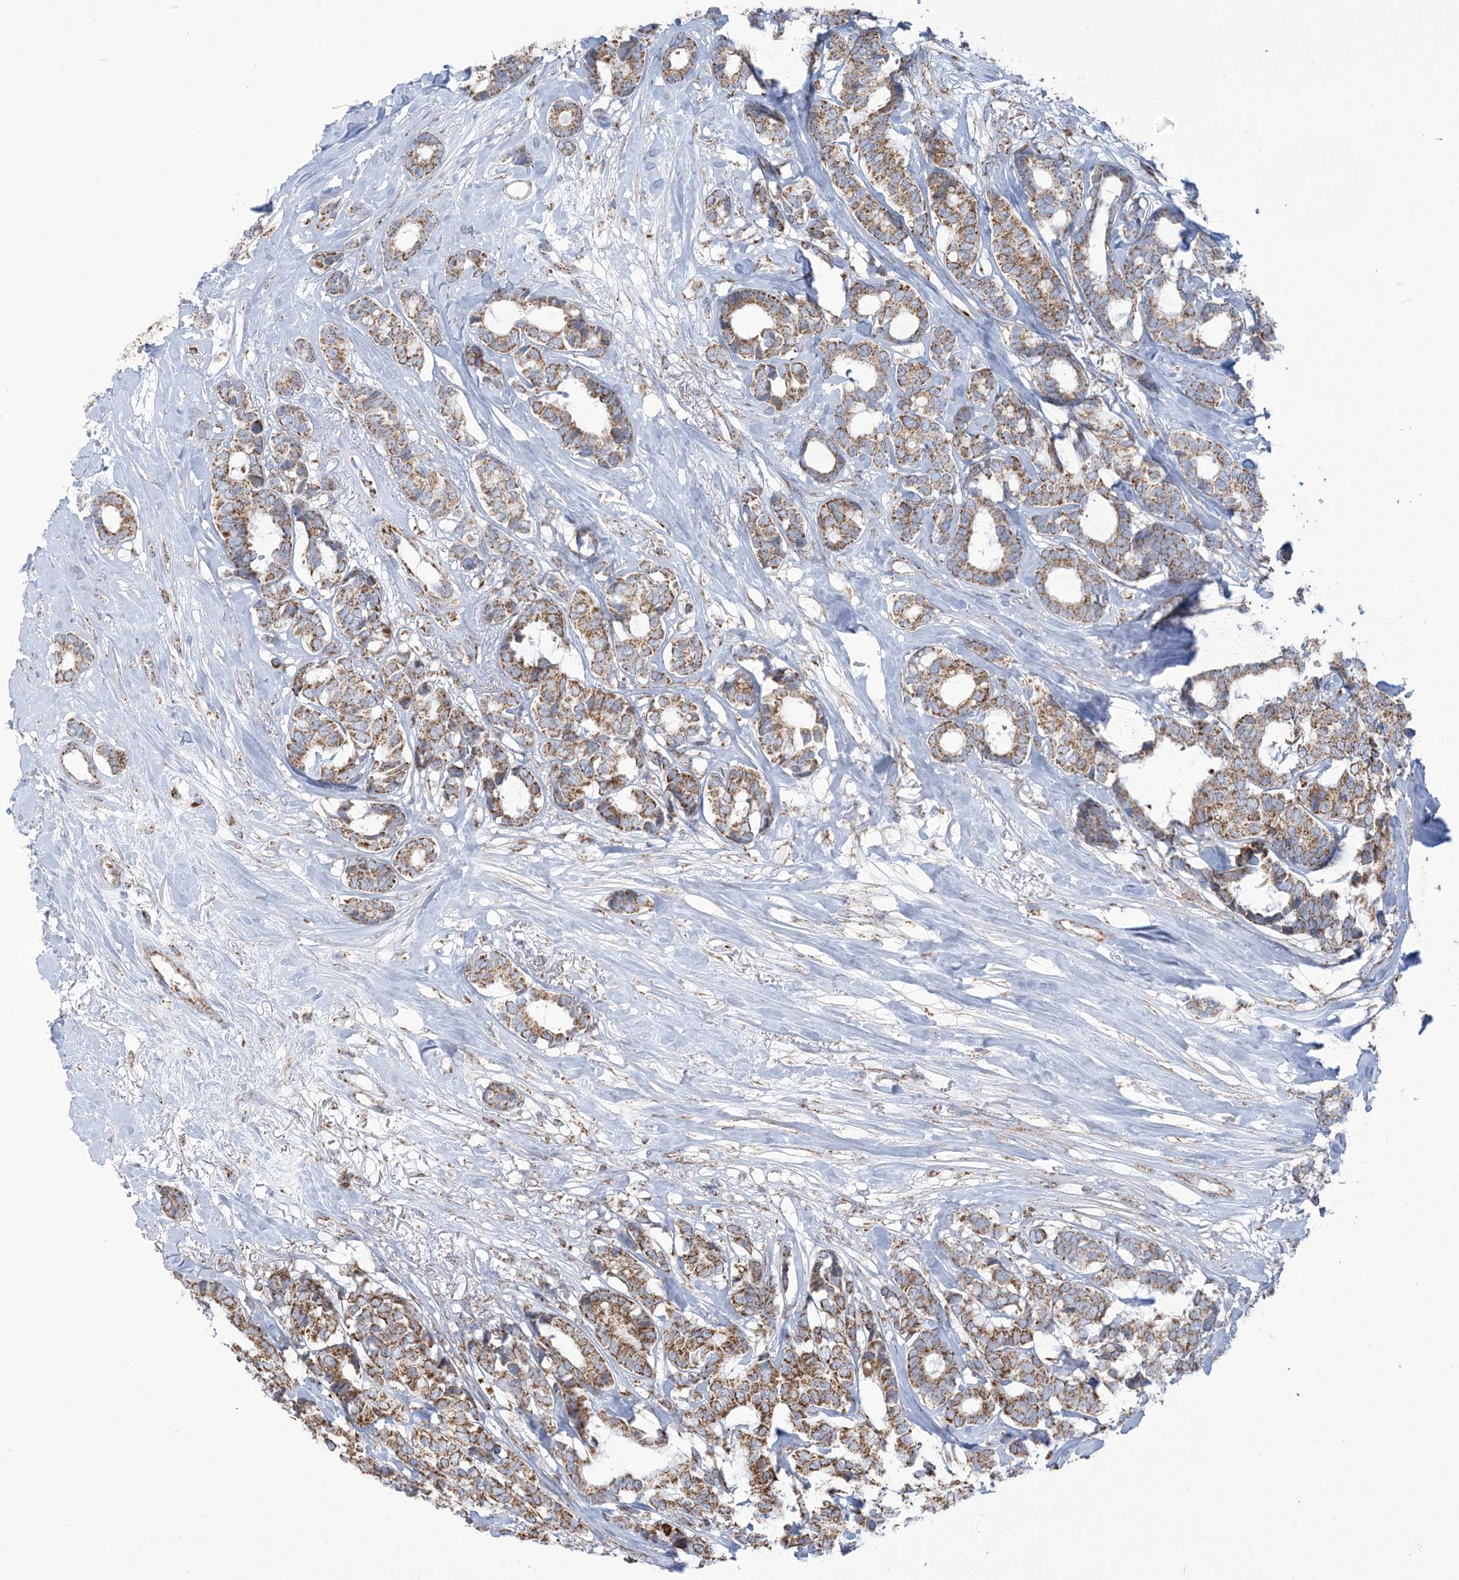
{"staining": {"intensity": "moderate", "quantity": ">75%", "location": "cytoplasmic/membranous"}, "tissue": "breast cancer", "cell_type": "Tumor cells", "image_type": "cancer", "snomed": [{"axis": "morphology", "description": "Duct carcinoma"}, {"axis": "topography", "description": "Breast"}], "caption": "Breast cancer was stained to show a protein in brown. There is medium levels of moderate cytoplasmic/membranous positivity in about >75% of tumor cells.", "gene": "SAMM50", "patient": {"sex": "female", "age": 87}}